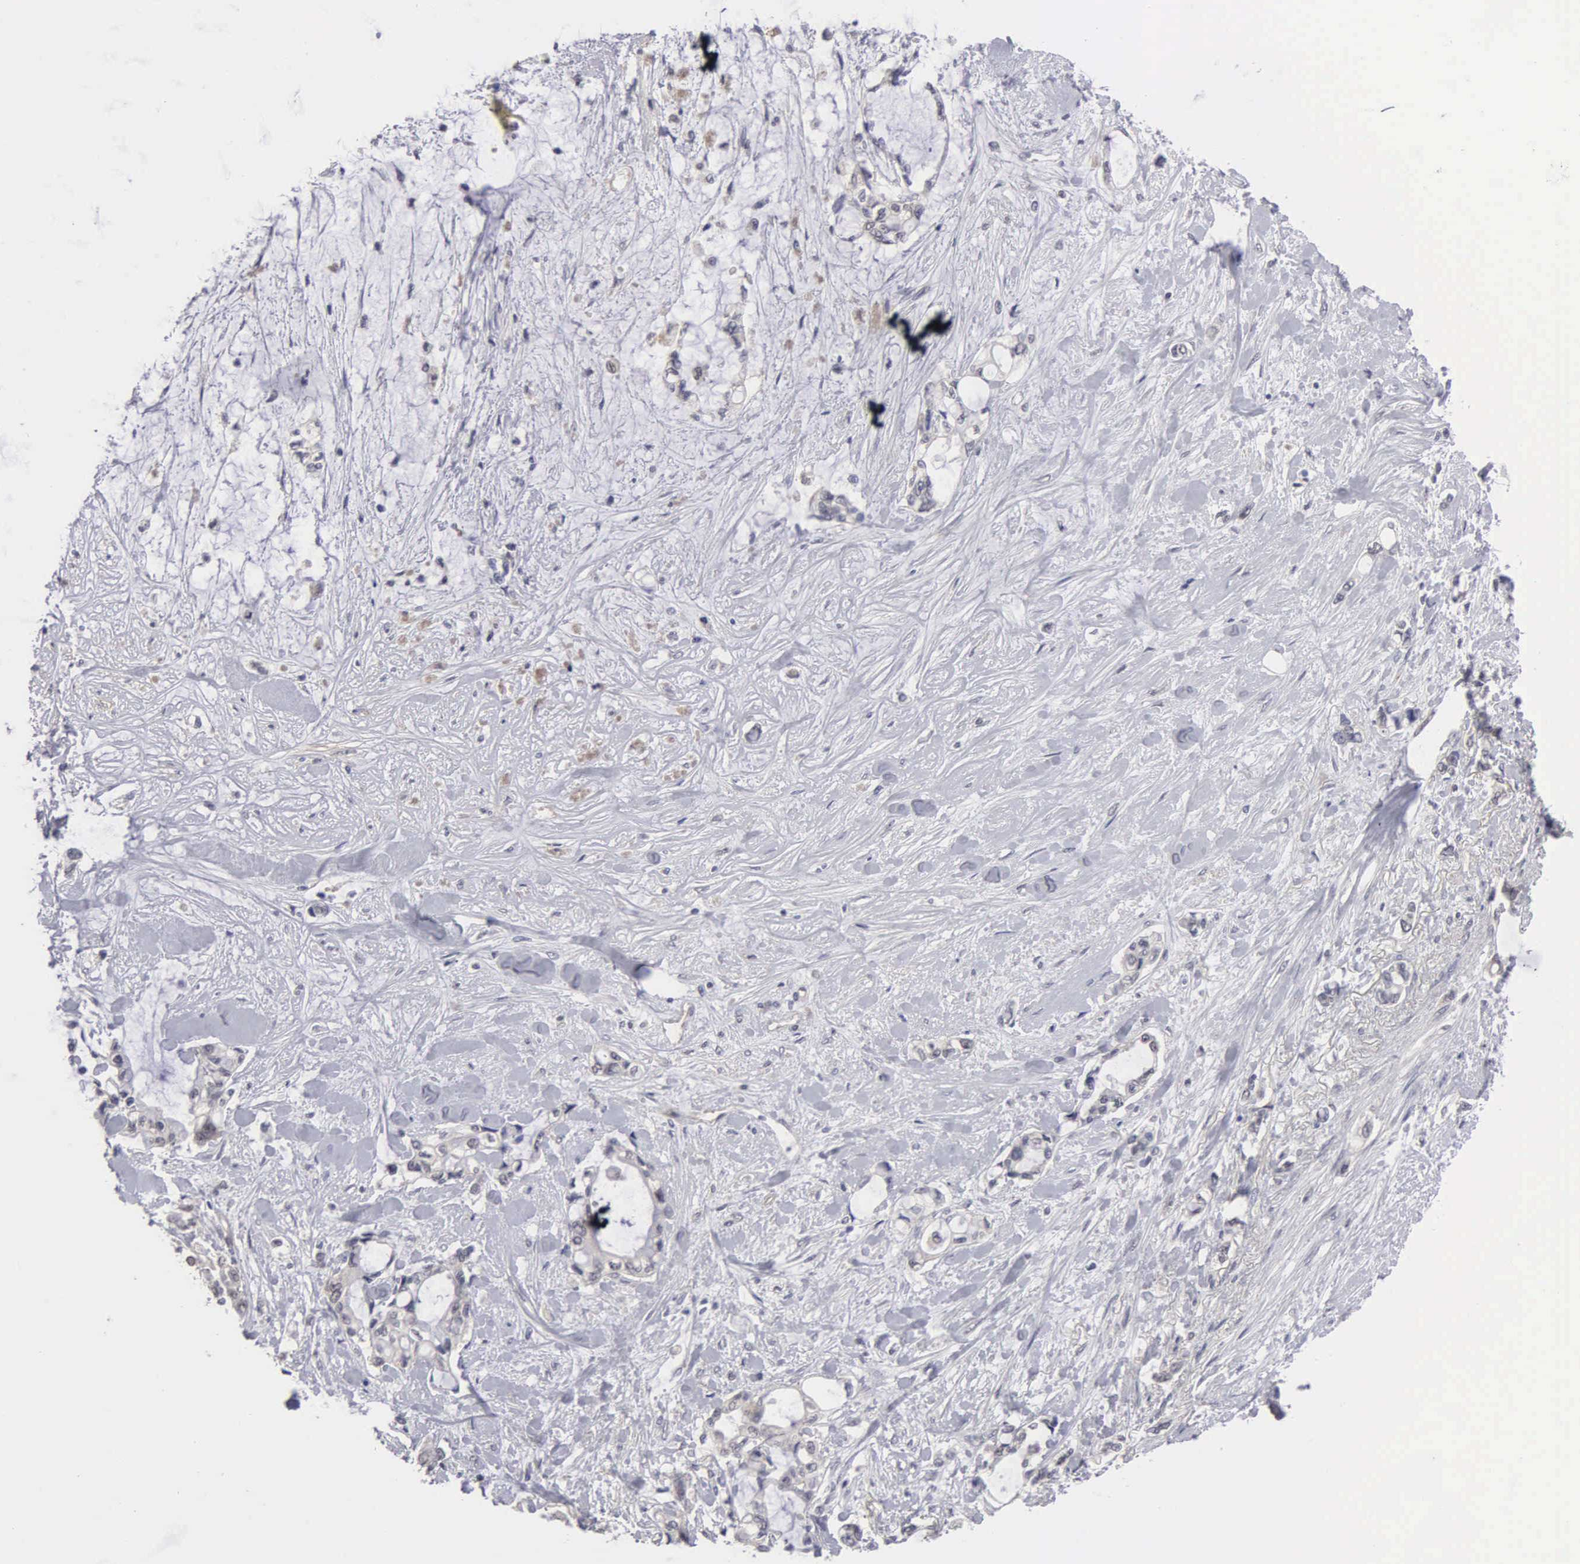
{"staining": {"intensity": "negative", "quantity": "none", "location": "none"}, "tissue": "pancreatic cancer", "cell_type": "Tumor cells", "image_type": "cancer", "snomed": [{"axis": "morphology", "description": "Adenocarcinoma, NOS"}, {"axis": "topography", "description": "Pancreas"}], "caption": "Immunohistochemical staining of human pancreatic cancer shows no significant expression in tumor cells. (DAB (3,3'-diaminobenzidine) IHC with hematoxylin counter stain).", "gene": "ZBTB33", "patient": {"sex": "female", "age": 70}}